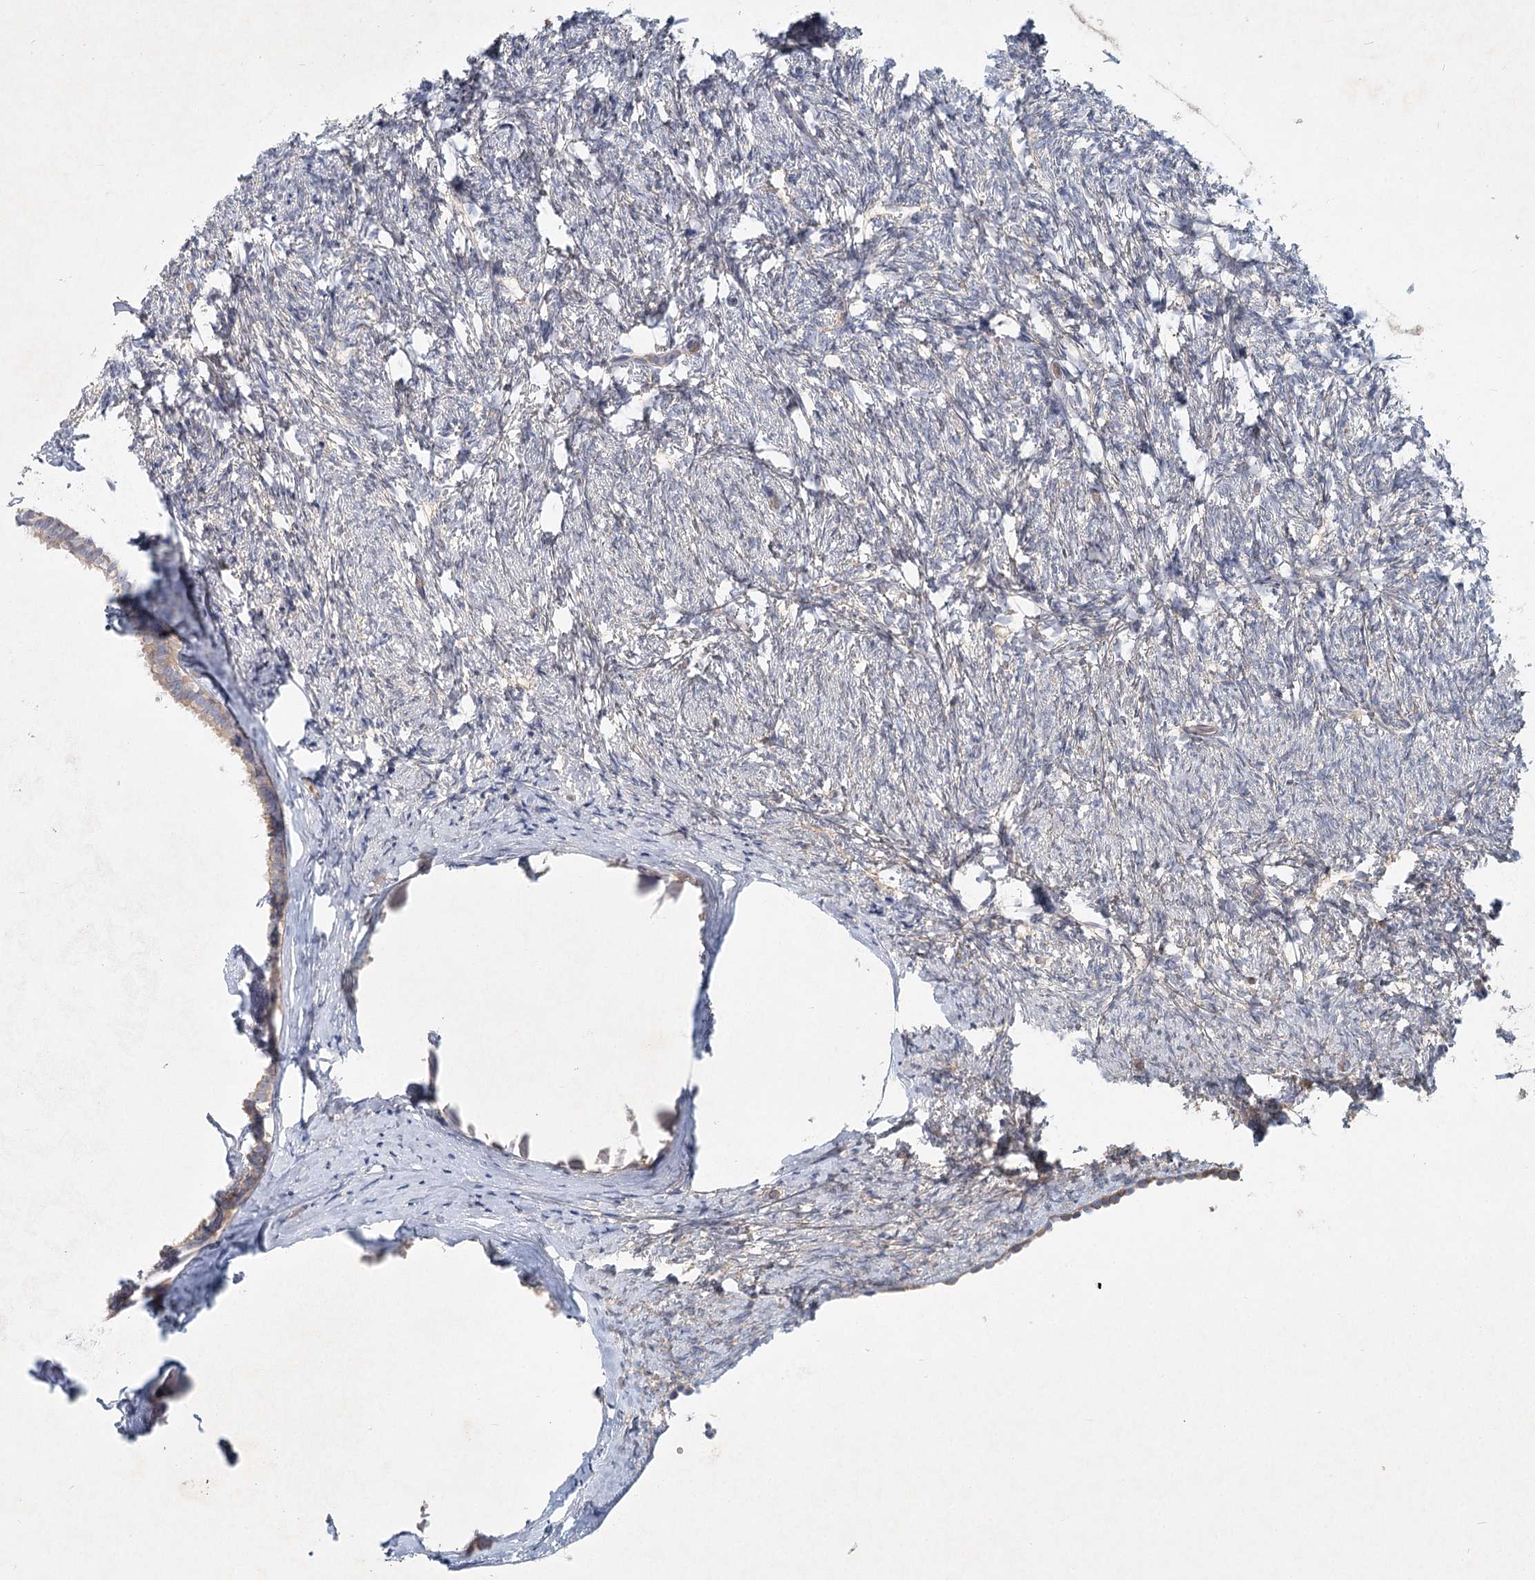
{"staining": {"intensity": "weak", "quantity": ">75%", "location": "cytoplasmic/membranous"}, "tissue": "ovary", "cell_type": "Follicle cells", "image_type": "normal", "snomed": [{"axis": "morphology", "description": "Normal tissue, NOS"}, {"axis": "topography", "description": "Ovary"}], "caption": "Protein expression analysis of unremarkable ovary reveals weak cytoplasmic/membranous positivity in about >75% of follicle cells.", "gene": "DNMBP", "patient": {"sex": "female", "age": 60}}